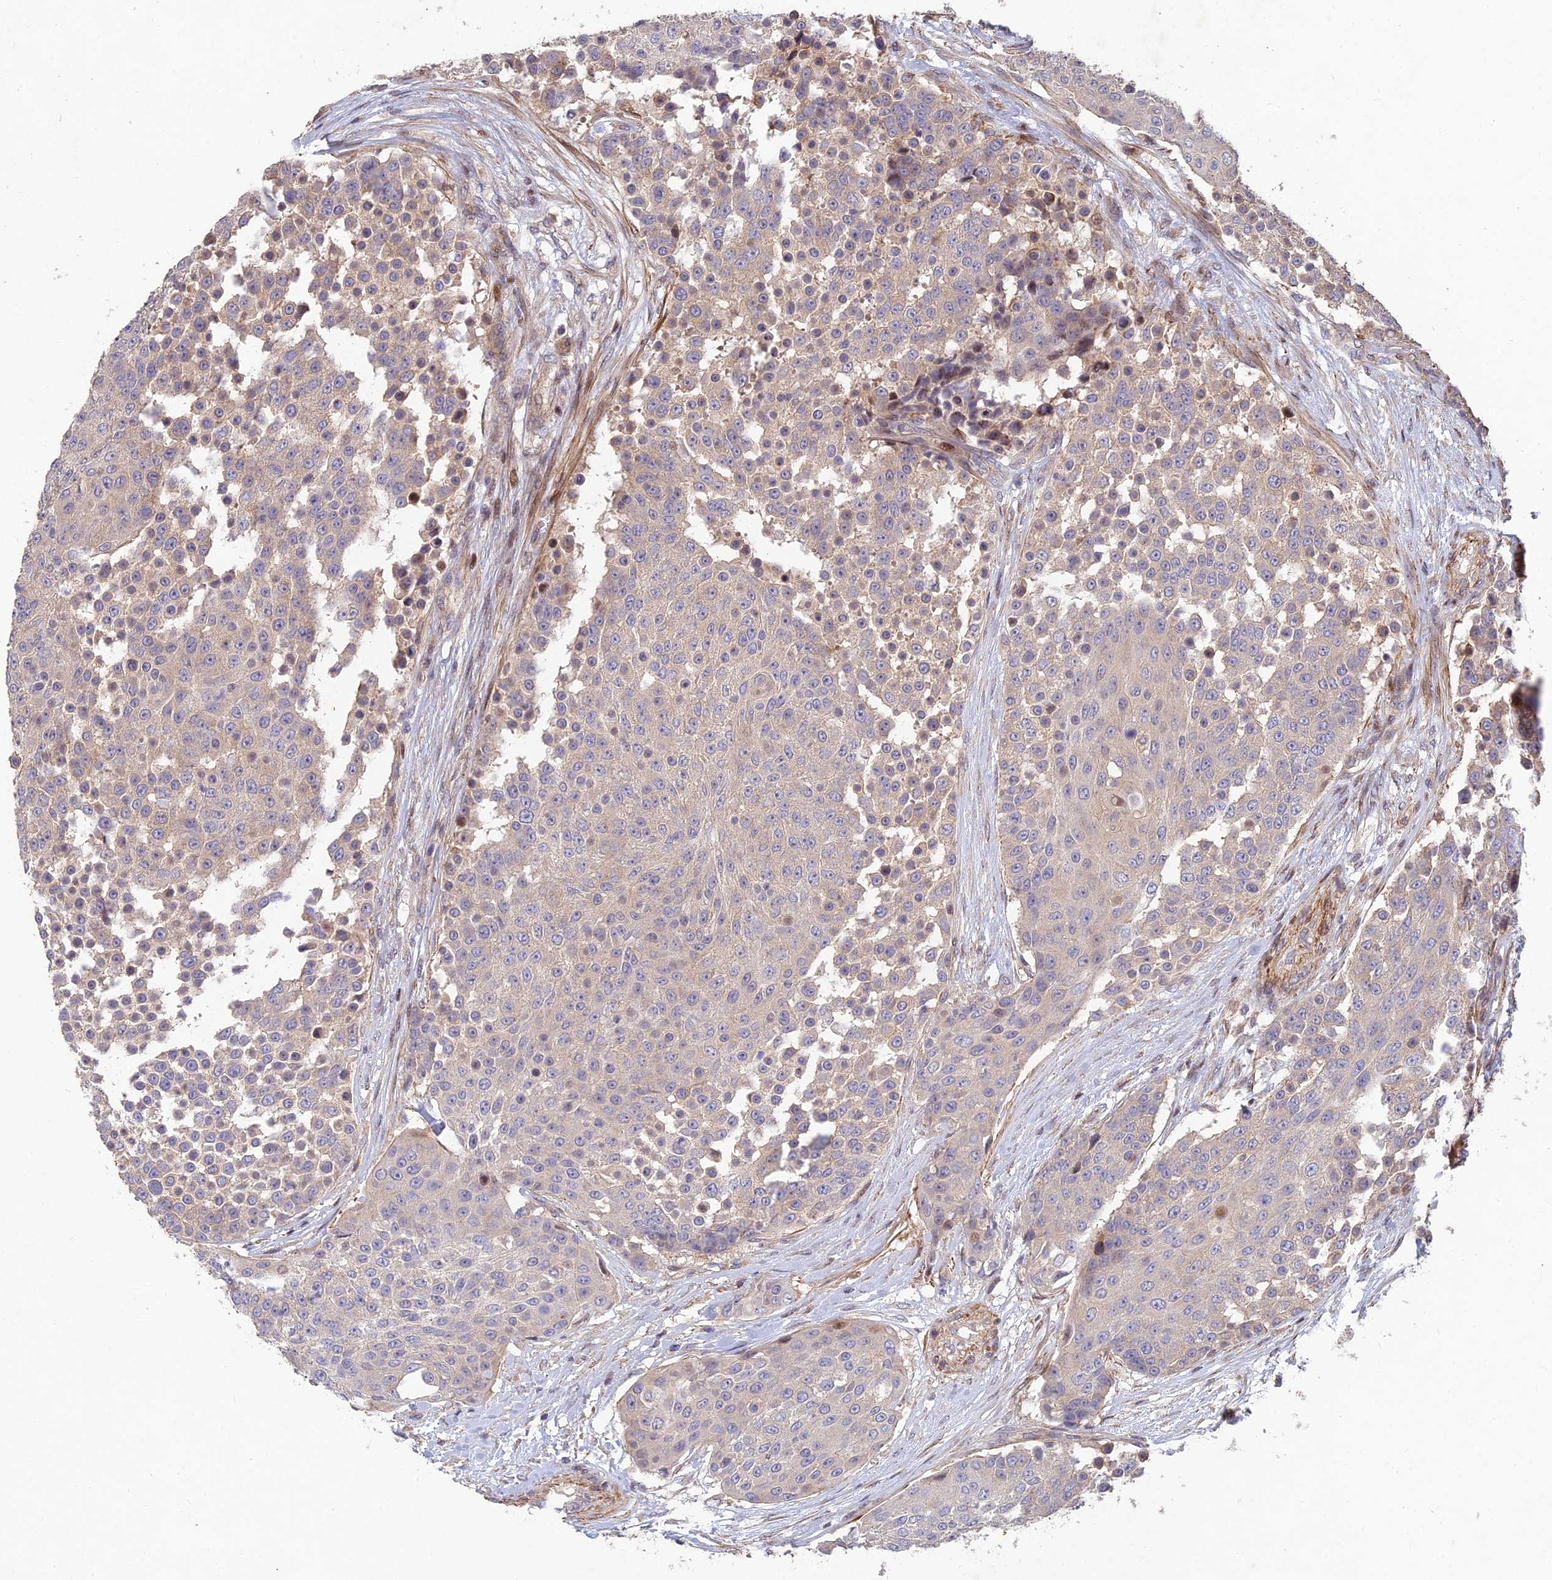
{"staining": {"intensity": "negative", "quantity": "none", "location": "none"}, "tissue": "urothelial cancer", "cell_type": "Tumor cells", "image_type": "cancer", "snomed": [{"axis": "morphology", "description": "Urothelial carcinoma, High grade"}, {"axis": "topography", "description": "Urinary bladder"}], "caption": "Human high-grade urothelial carcinoma stained for a protein using immunohistochemistry reveals no staining in tumor cells.", "gene": "RELCH", "patient": {"sex": "female", "age": 63}}